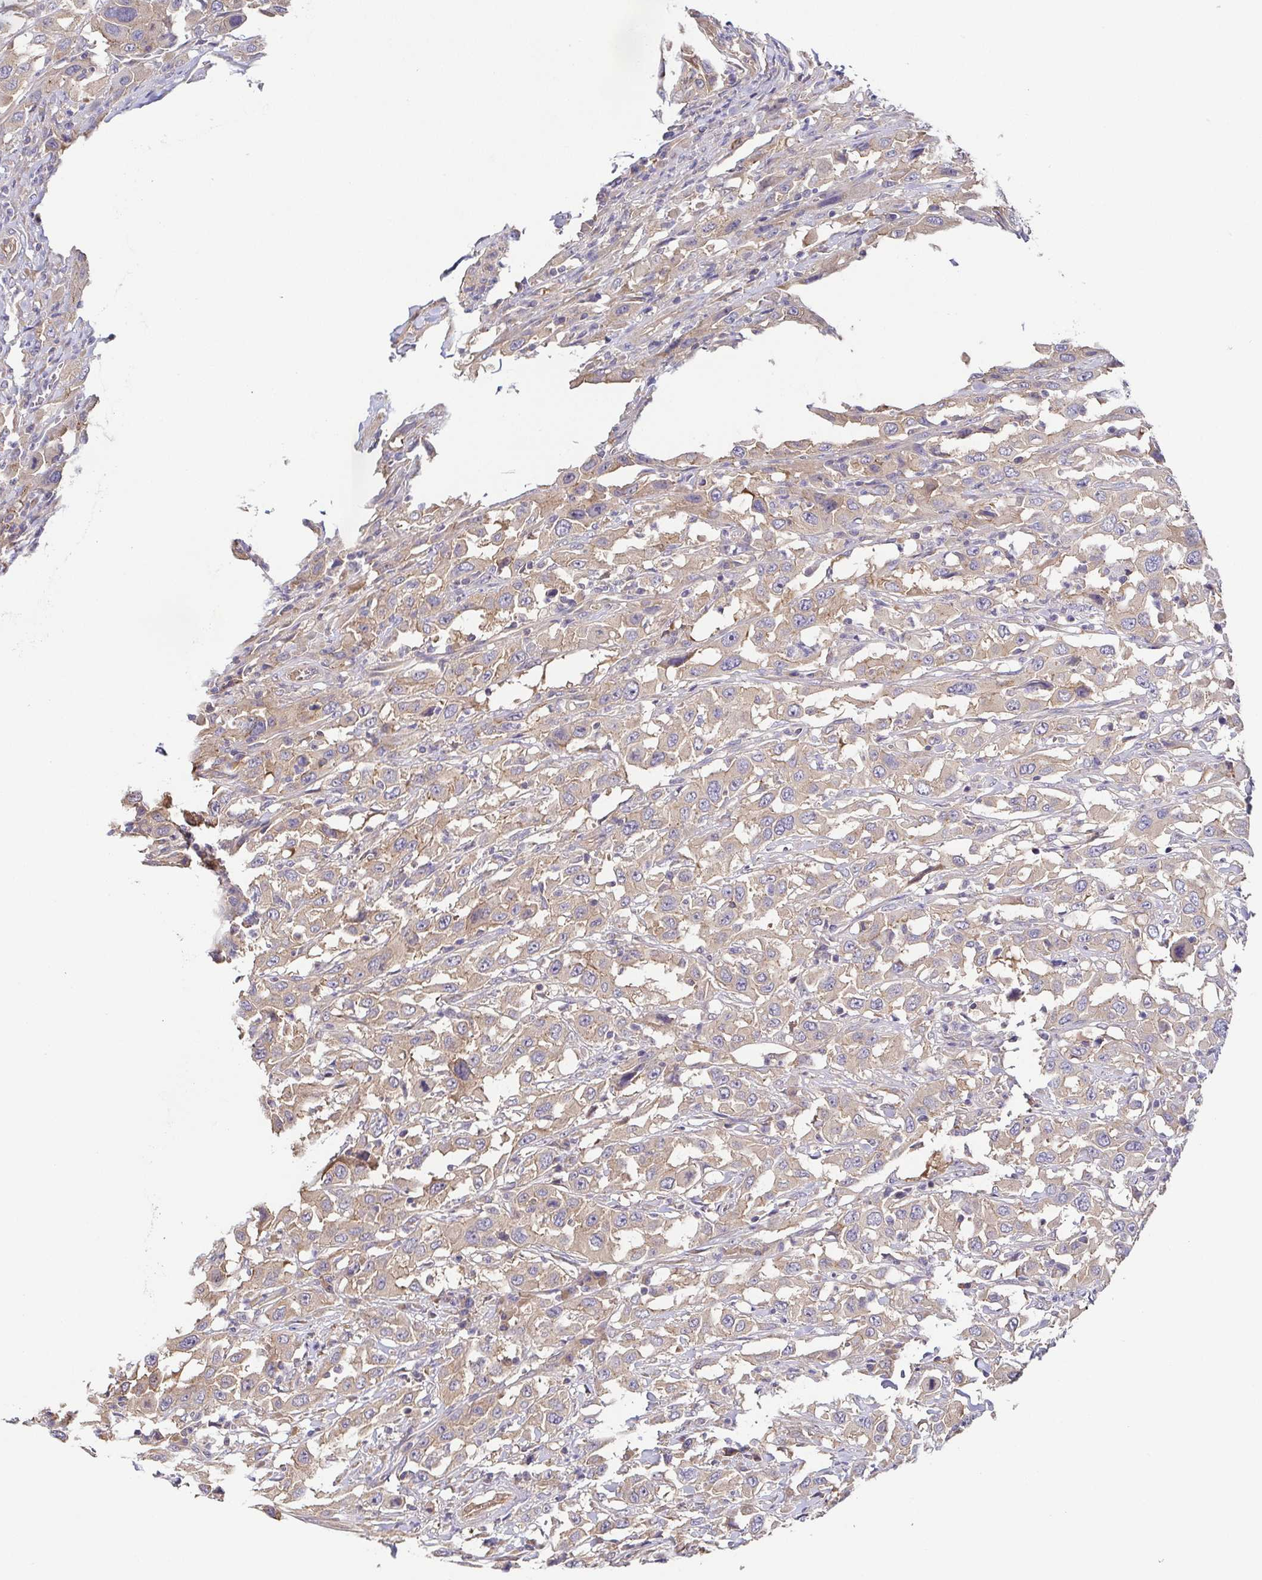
{"staining": {"intensity": "weak", "quantity": ">75%", "location": "cytoplasmic/membranous"}, "tissue": "urothelial cancer", "cell_type": "Tumor cells", "image_type": "cancer", "snomed": [{"axis": "morphology", "description": "Urothelial carcinoma, High grade"}, {"axis": "topography", "description": "Urinary bladder"}], "caption": "Immunohistochemistry of human urothelial cancer demonstrates low levels of weak cytoplasmic/membranous staining in about >75% of tumor cells.", "gene": "EIF3D", "patient": {"sex": "male", "age": 61}}